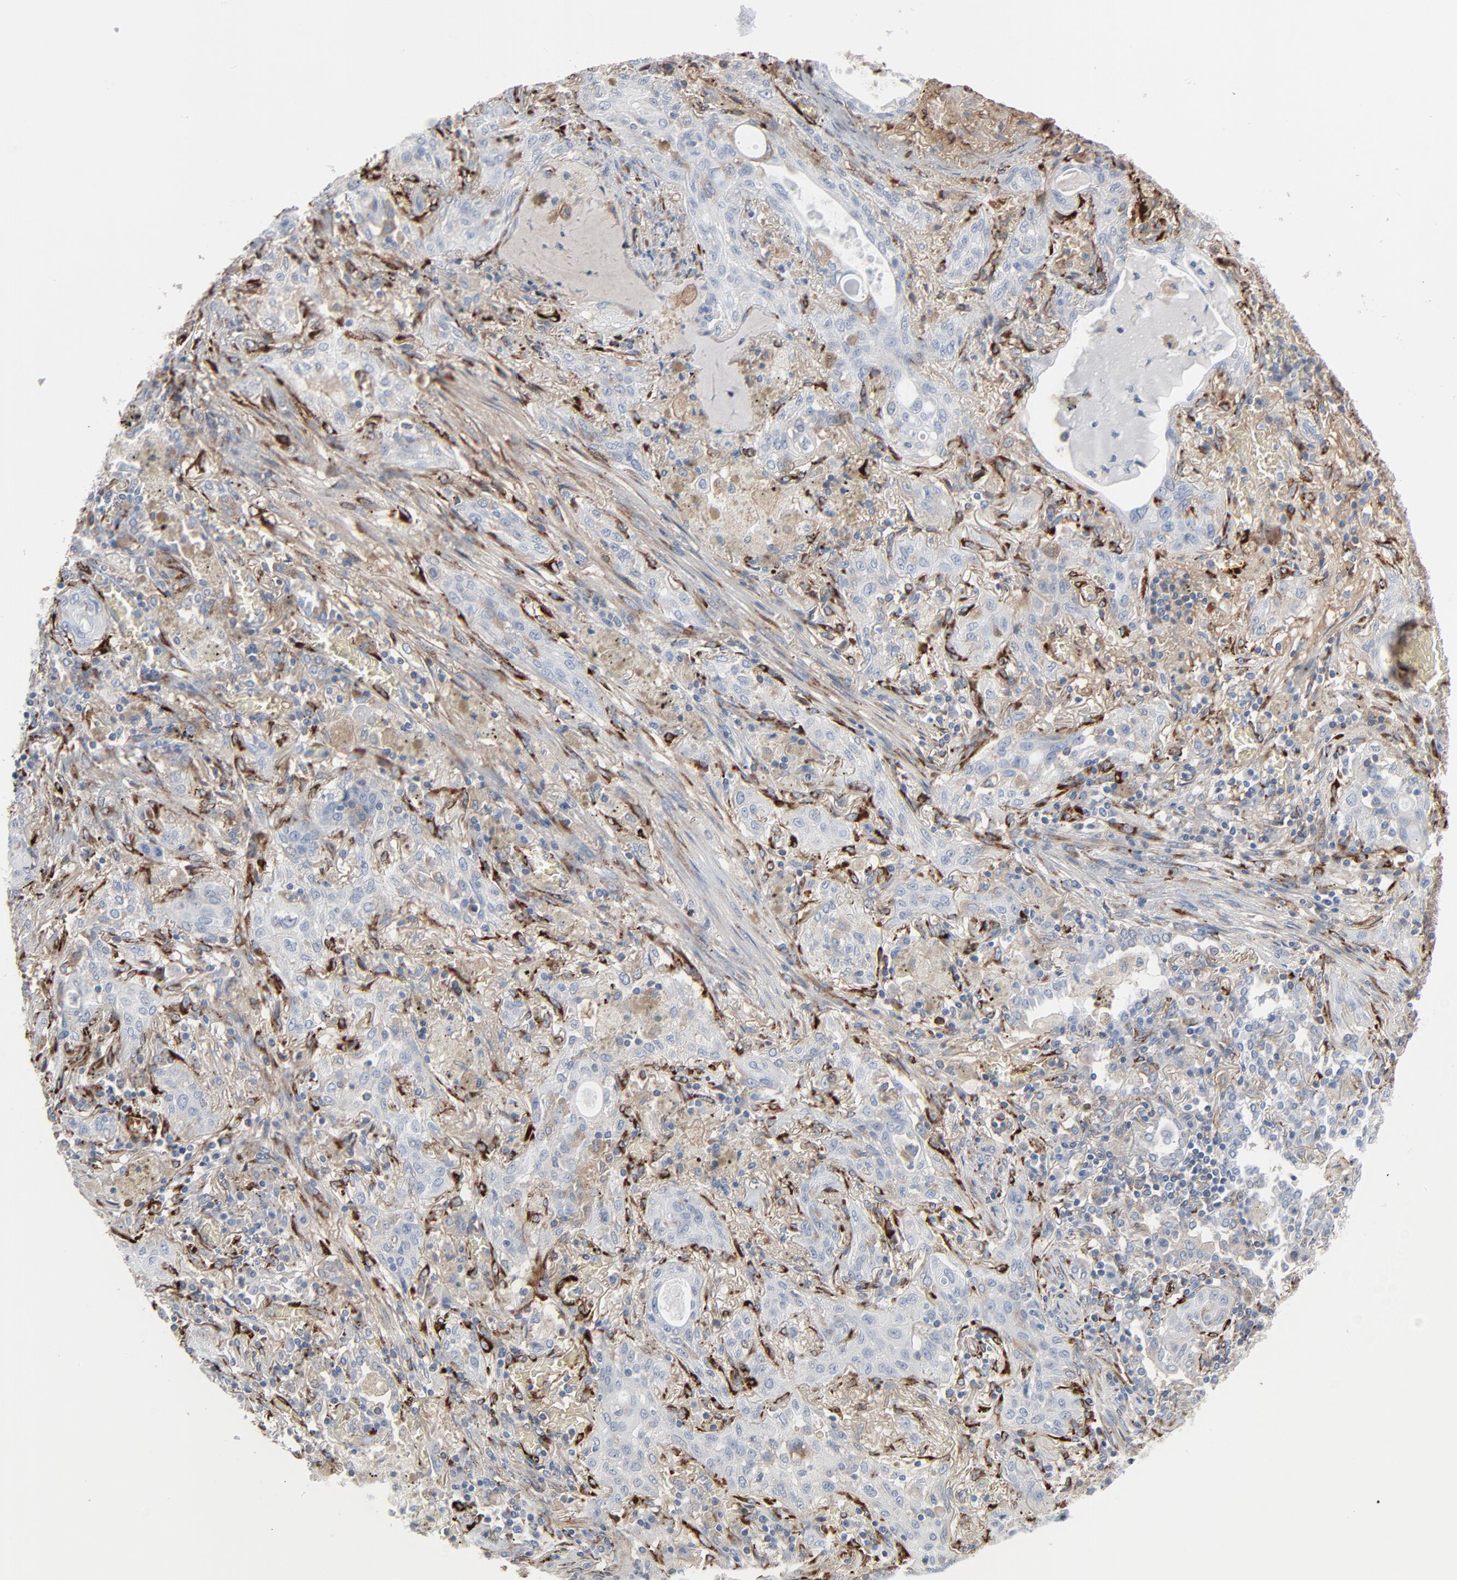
{"staining": {"intensity": "negative", "quantity": "none", "location": "none"}, "tissue": "lung cancer", "cell_type": "Tumor cells", "image_type": "cancer", "snomed": [{"axis": "morphology", "description": "Squamous cell carcinoma, NOS"}, {"axis": "topography", "description": "Lung"}], "caption": "This is a histopathology image of immunohistochemistry (IHC) staining of lung cancer, which shows no expression in tumor cells.", "gene": "BGN", "patient": {"sex": "female", "age": 47}}